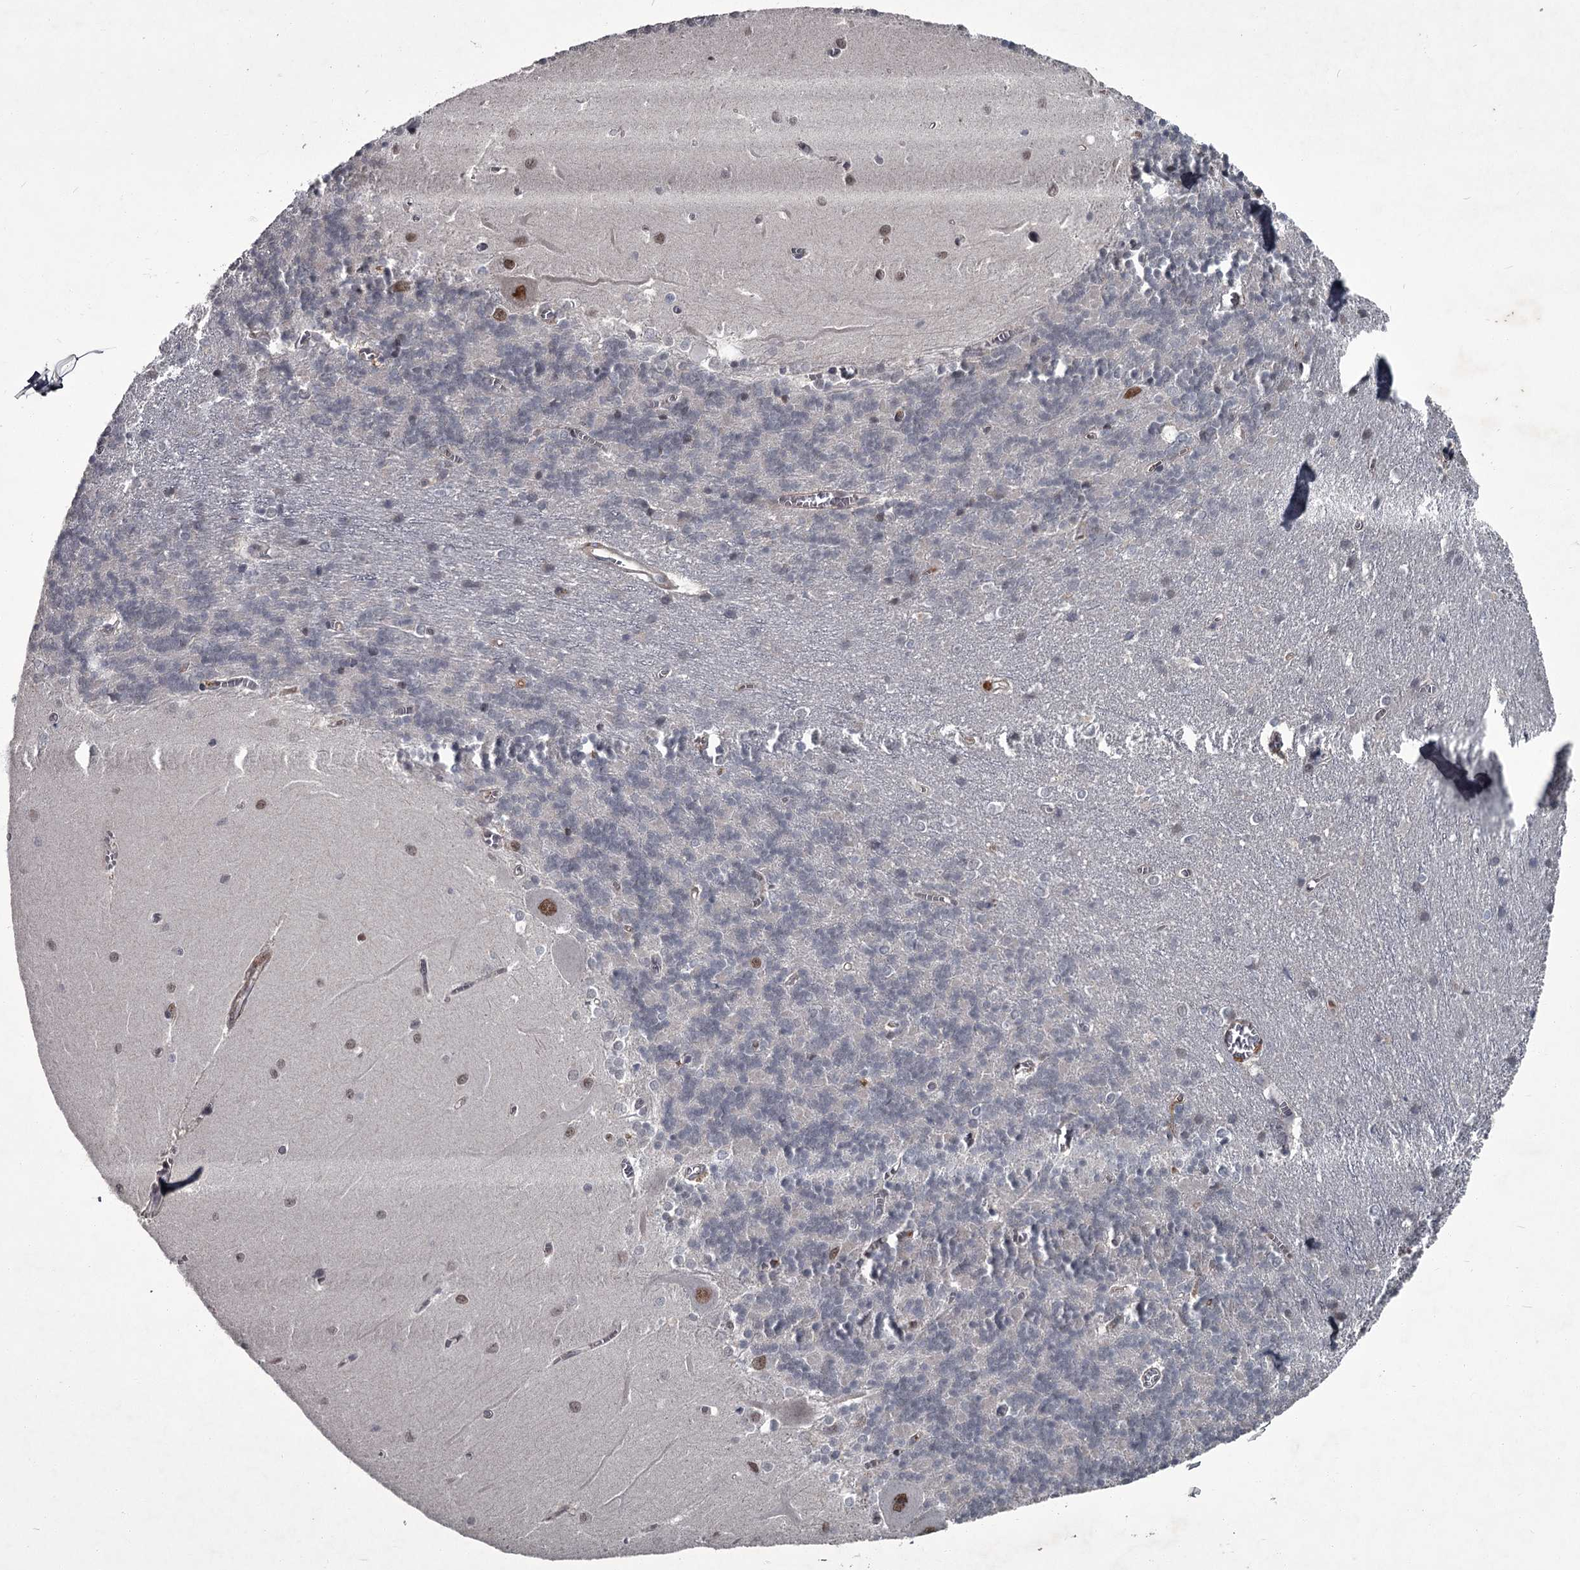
{"staining": {"intensity": "negative", "quantity": "none", "location": "none"}, "tissue": "cerebellum", "cell_type": "Cells in granular layer", "image_type": "normal", "snomed": [{"axis": "morphology", "description": "Normal tissue, NOS"}, {"axis": "topography", "description": "Cerebellum"}], "caption": "Micrograph shows no protein staining in cells in granular layer of normal cerebellum.", "gene": "FLVCR2", "patient": {"sex": "male", "age": 37}}